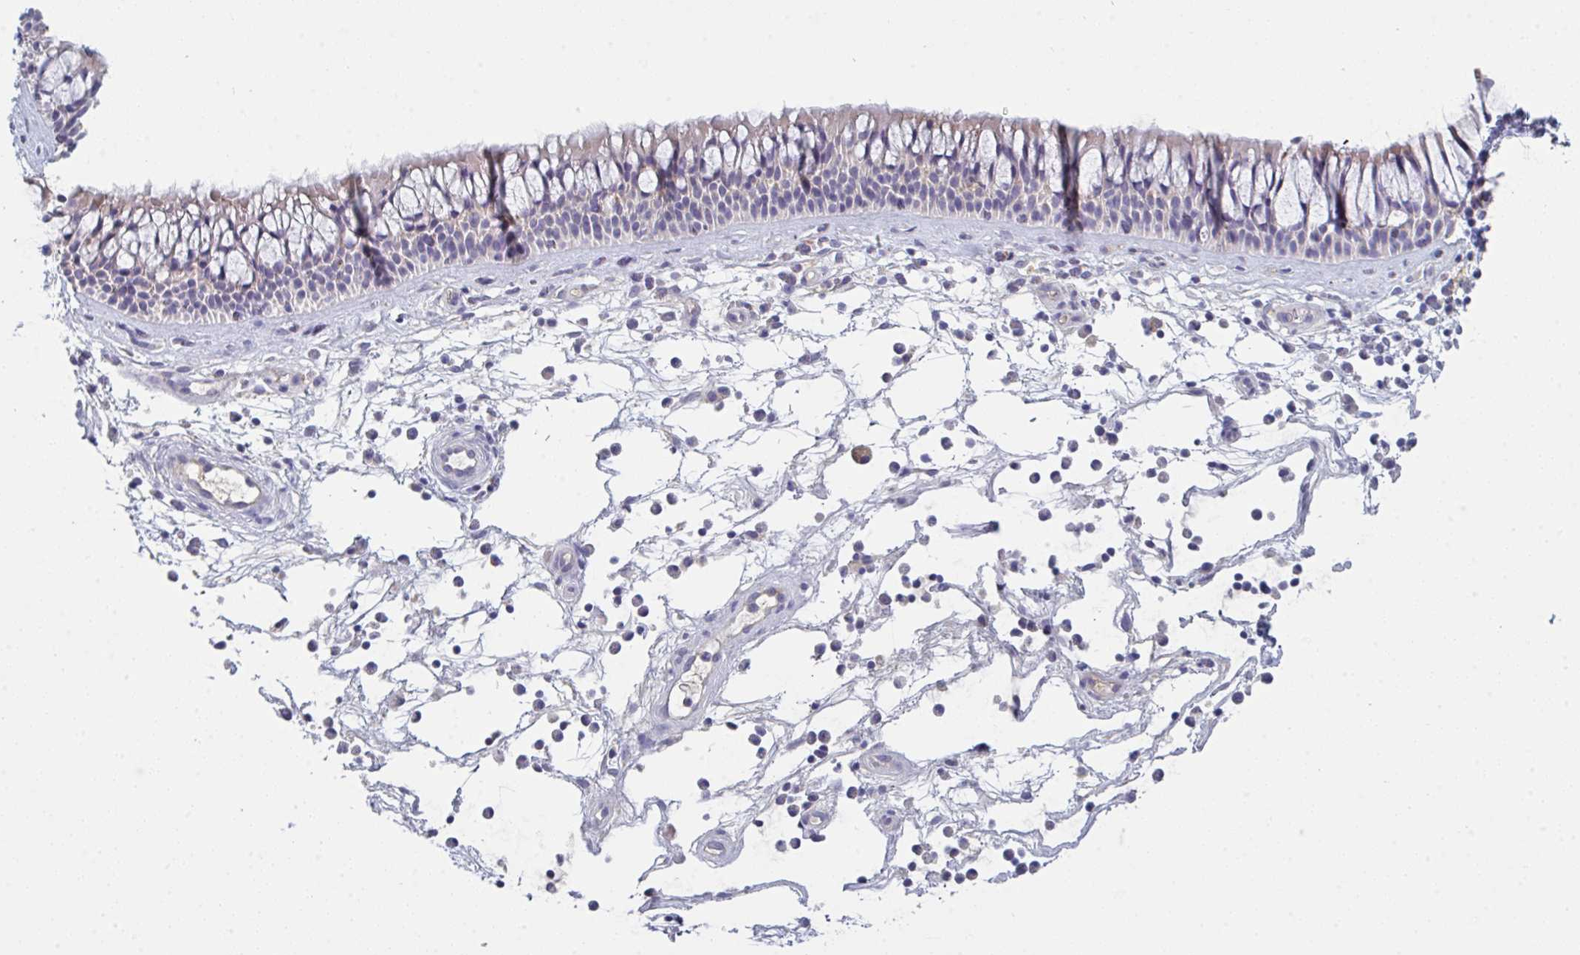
{"staining": {"intensity": "negative", "quantity": "none", "location": "none"}, "tissue": "nasopharynx", "cell_type": "Respiratory epithelial cells", "image_type": "normal", "snomed": [{"axis": "morphology", "description": "Normal tissue, NOS"}, {"axis": "topography", "description": "Nasopharynx"}], "caption": "This is an immunohistochemistry (IHC) micrograph of unremarkable nasopharynx. There is no positivity in respiratory epithelial cells.", "gene": "HGFAC", "patient": {"sex": "male", "age": 56}}